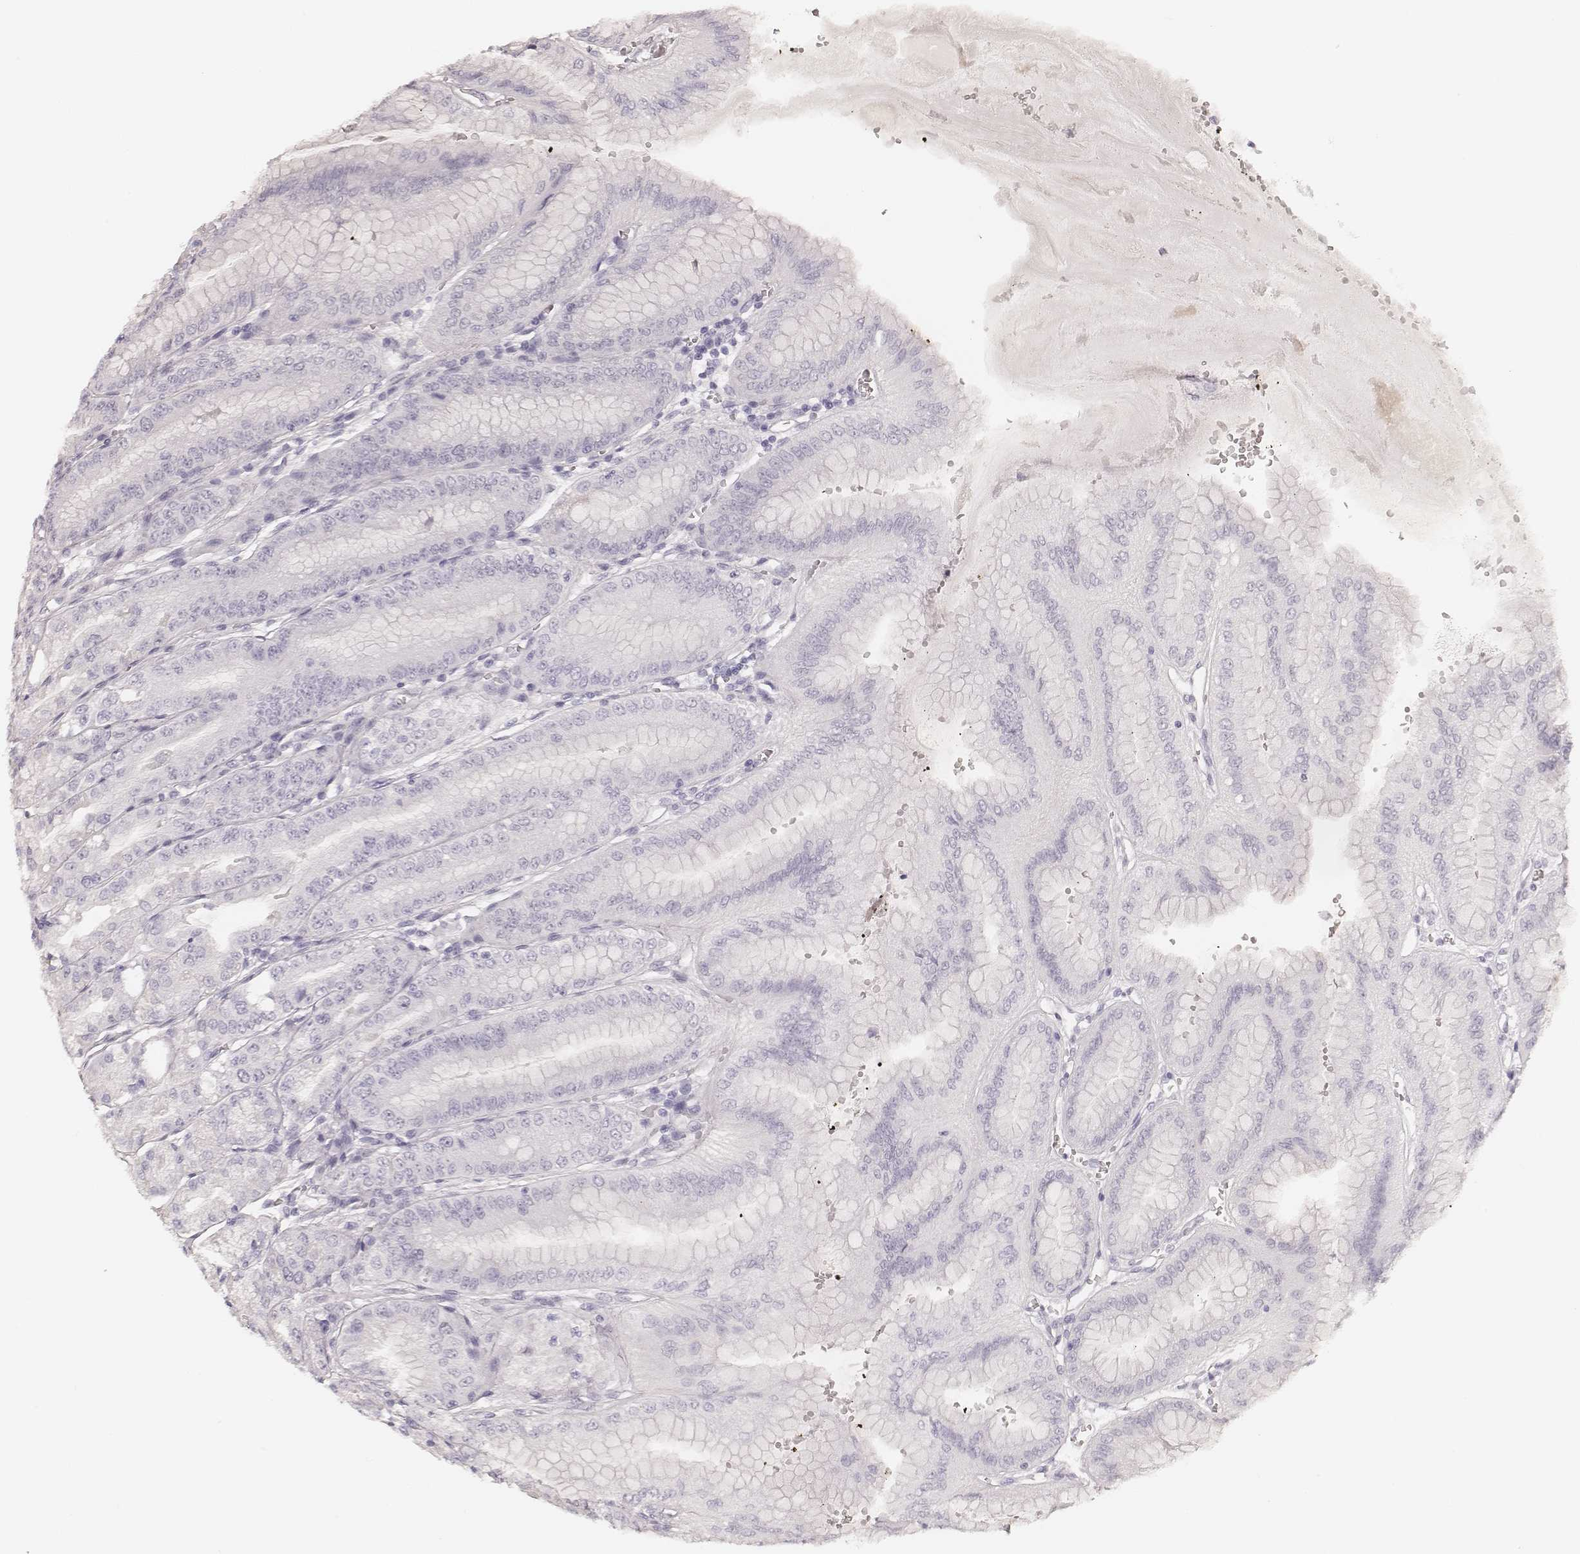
{"staining": {"intensity": "negative", "quantity": "none", "location": "none"}, "tissue": "stomach", "cell_type": "Glandular cells", "image_type": "normal", "snomed": [{"axis": "morphology", "description": "Normal tissue, NOS"}, {"axis": "topography", "description": "Stomach, lower"}], "caption": "Human stomach stained for a protein using immunohistochemistry (IHC) demonstrates no positivity in glandular cells.", "gene": "HNF4G", "patient": {"sex": "male", "age": 71}}